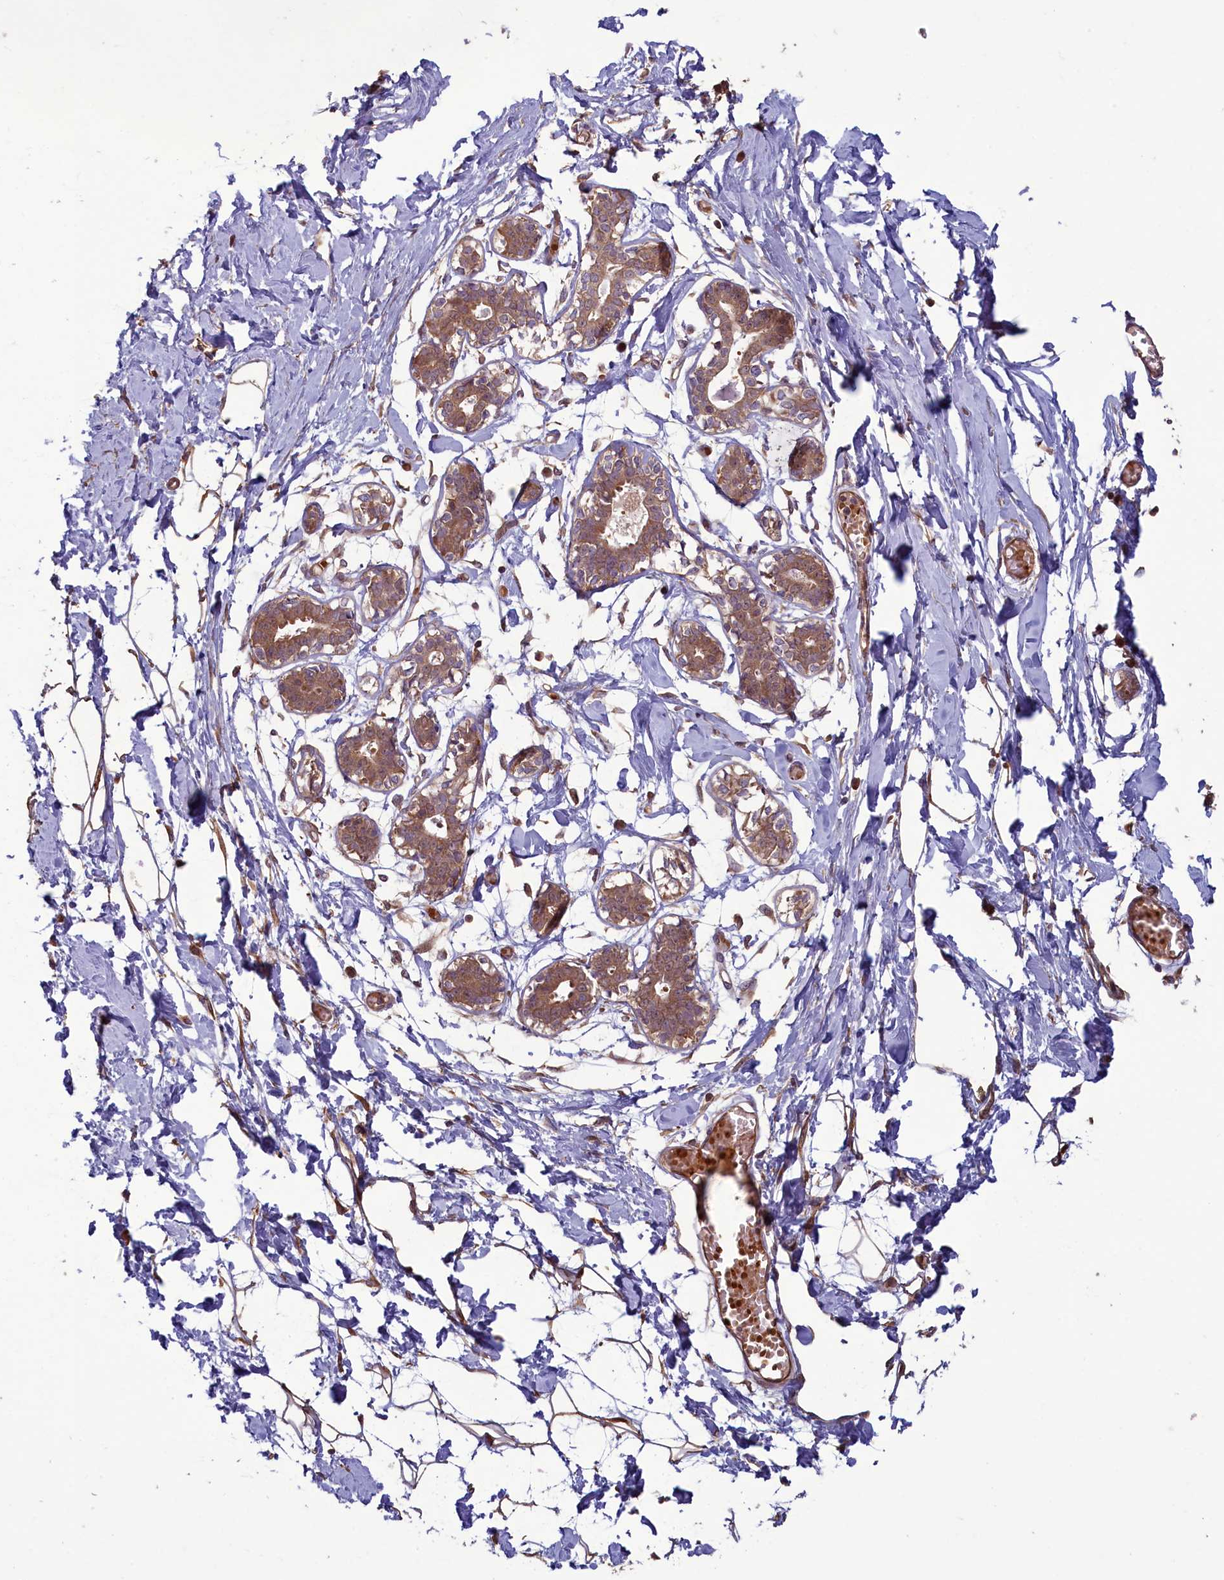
{"staining": {"intensity": "moderate", "quantity": "25%-75%", "location": "cytoplasmic/membranous"}, "tissue": "breast", "cell_type": "Adipocytes", "image_type": "normal", "snomed": [{"axis": "morphology", "description": "Normal tissue, NOS"}, {"axis": "topography", "description": "Breast"}], "caption": "This image exhibits IHC staining of benign human breast, with medium moderate cytoplasmic/membranous positivity in approximately 25%-75% of adipocytes.", "gene": "CIAO2B", "patient": {"sex": "female", "age": 27}}